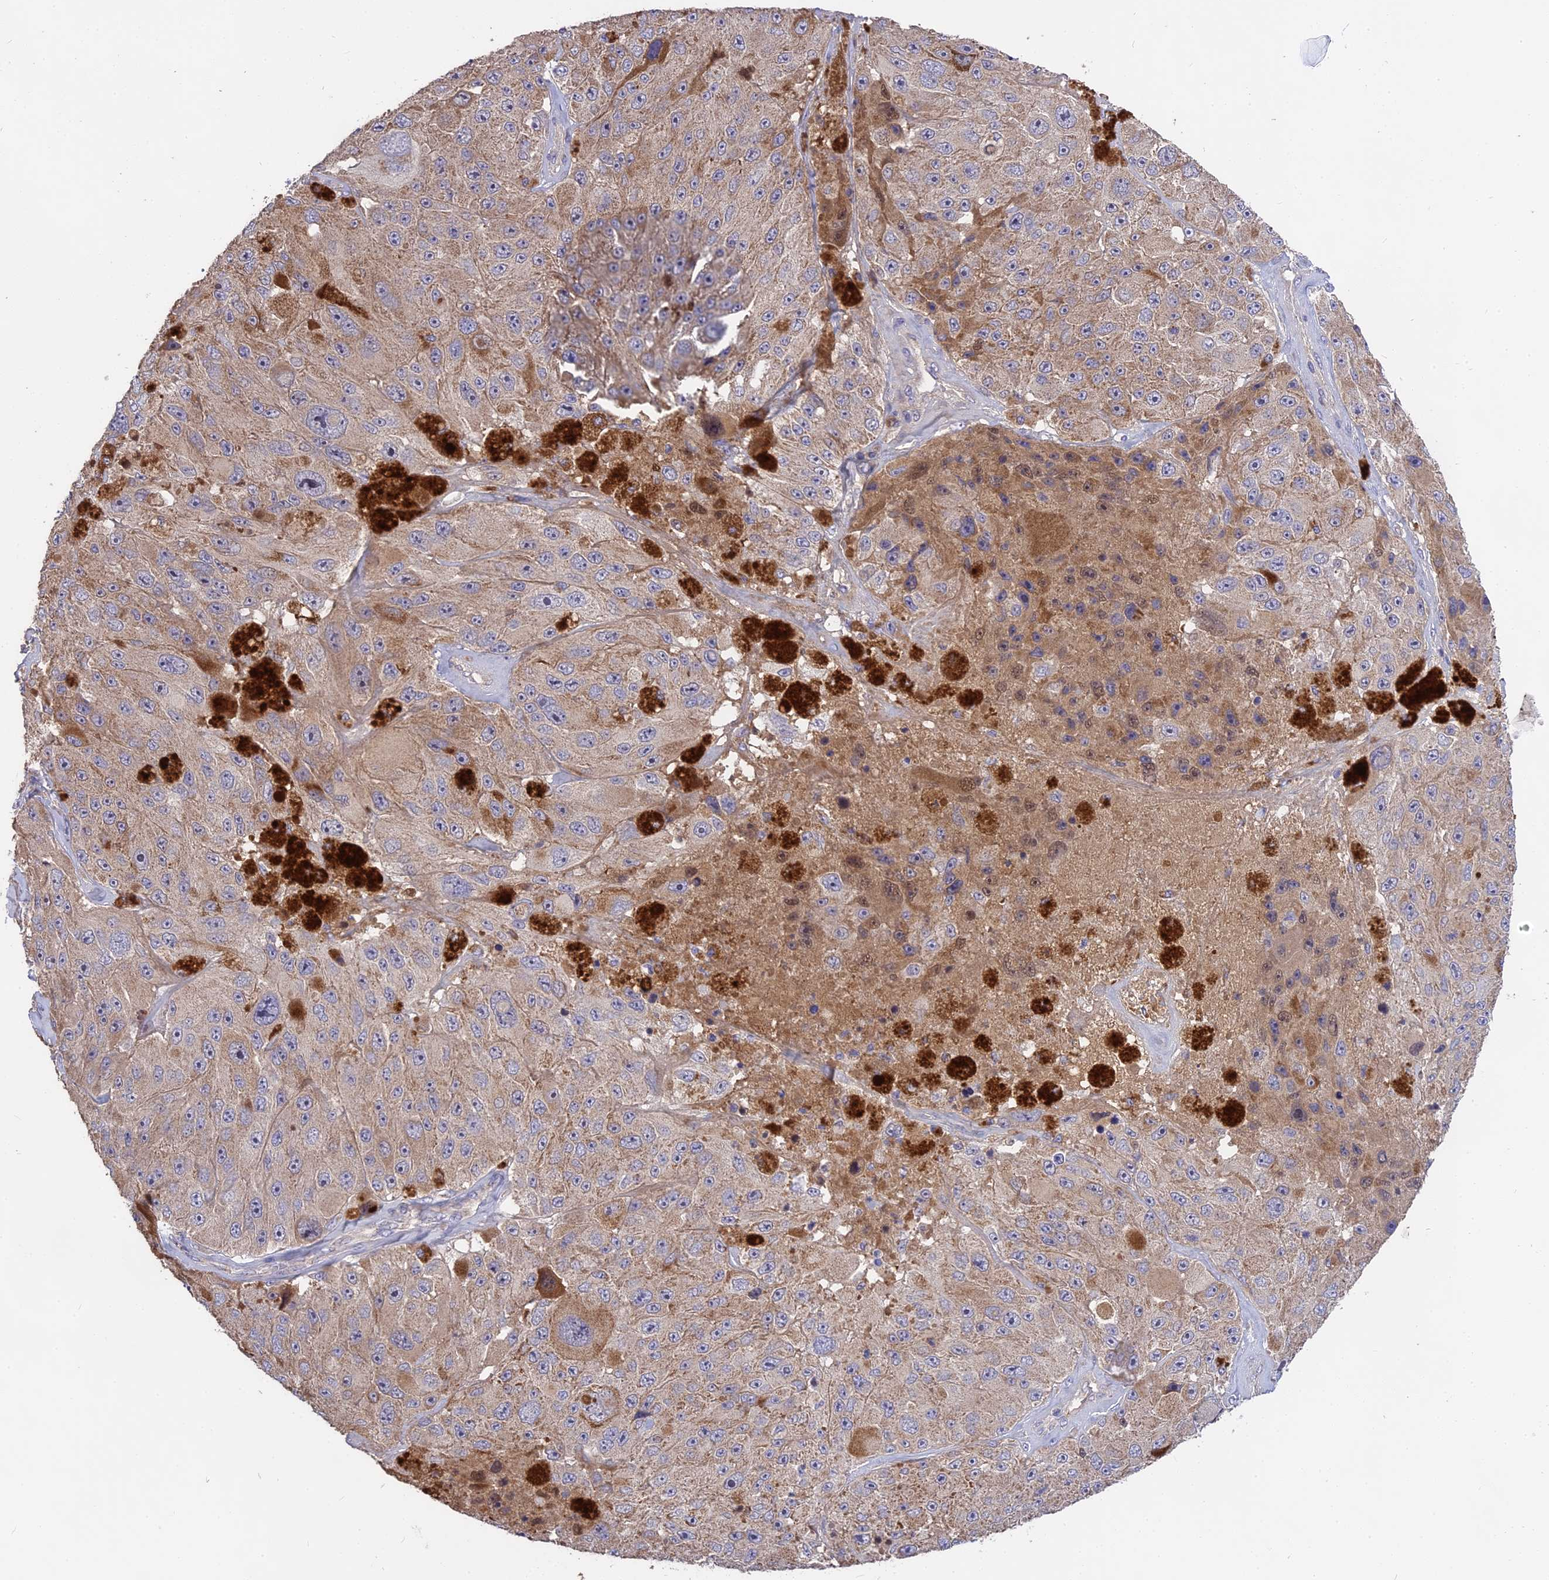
{"staining": {"intensity": "weak", "quantity": "25%-75%", "location": "cytoplasmic/membranous"}, "tissue": "melanoma", "cell_type": "Tumor cells", "image_type": "cancer", "snomed": [{"axis": "morphology", "description": "Malignant melanoma, Metastatic site"}, {"axis": "topography", "description": "Lymph node"}], "caption": "Immunohistochemical staining of human malignant melanoma (metastatic site) reveals weak cytoplasmic/membranous protein staining in approximately 25%-75% of tumor cells.", "gene": "NUDT8", "patient": {"sex": "male", "age": 62}}